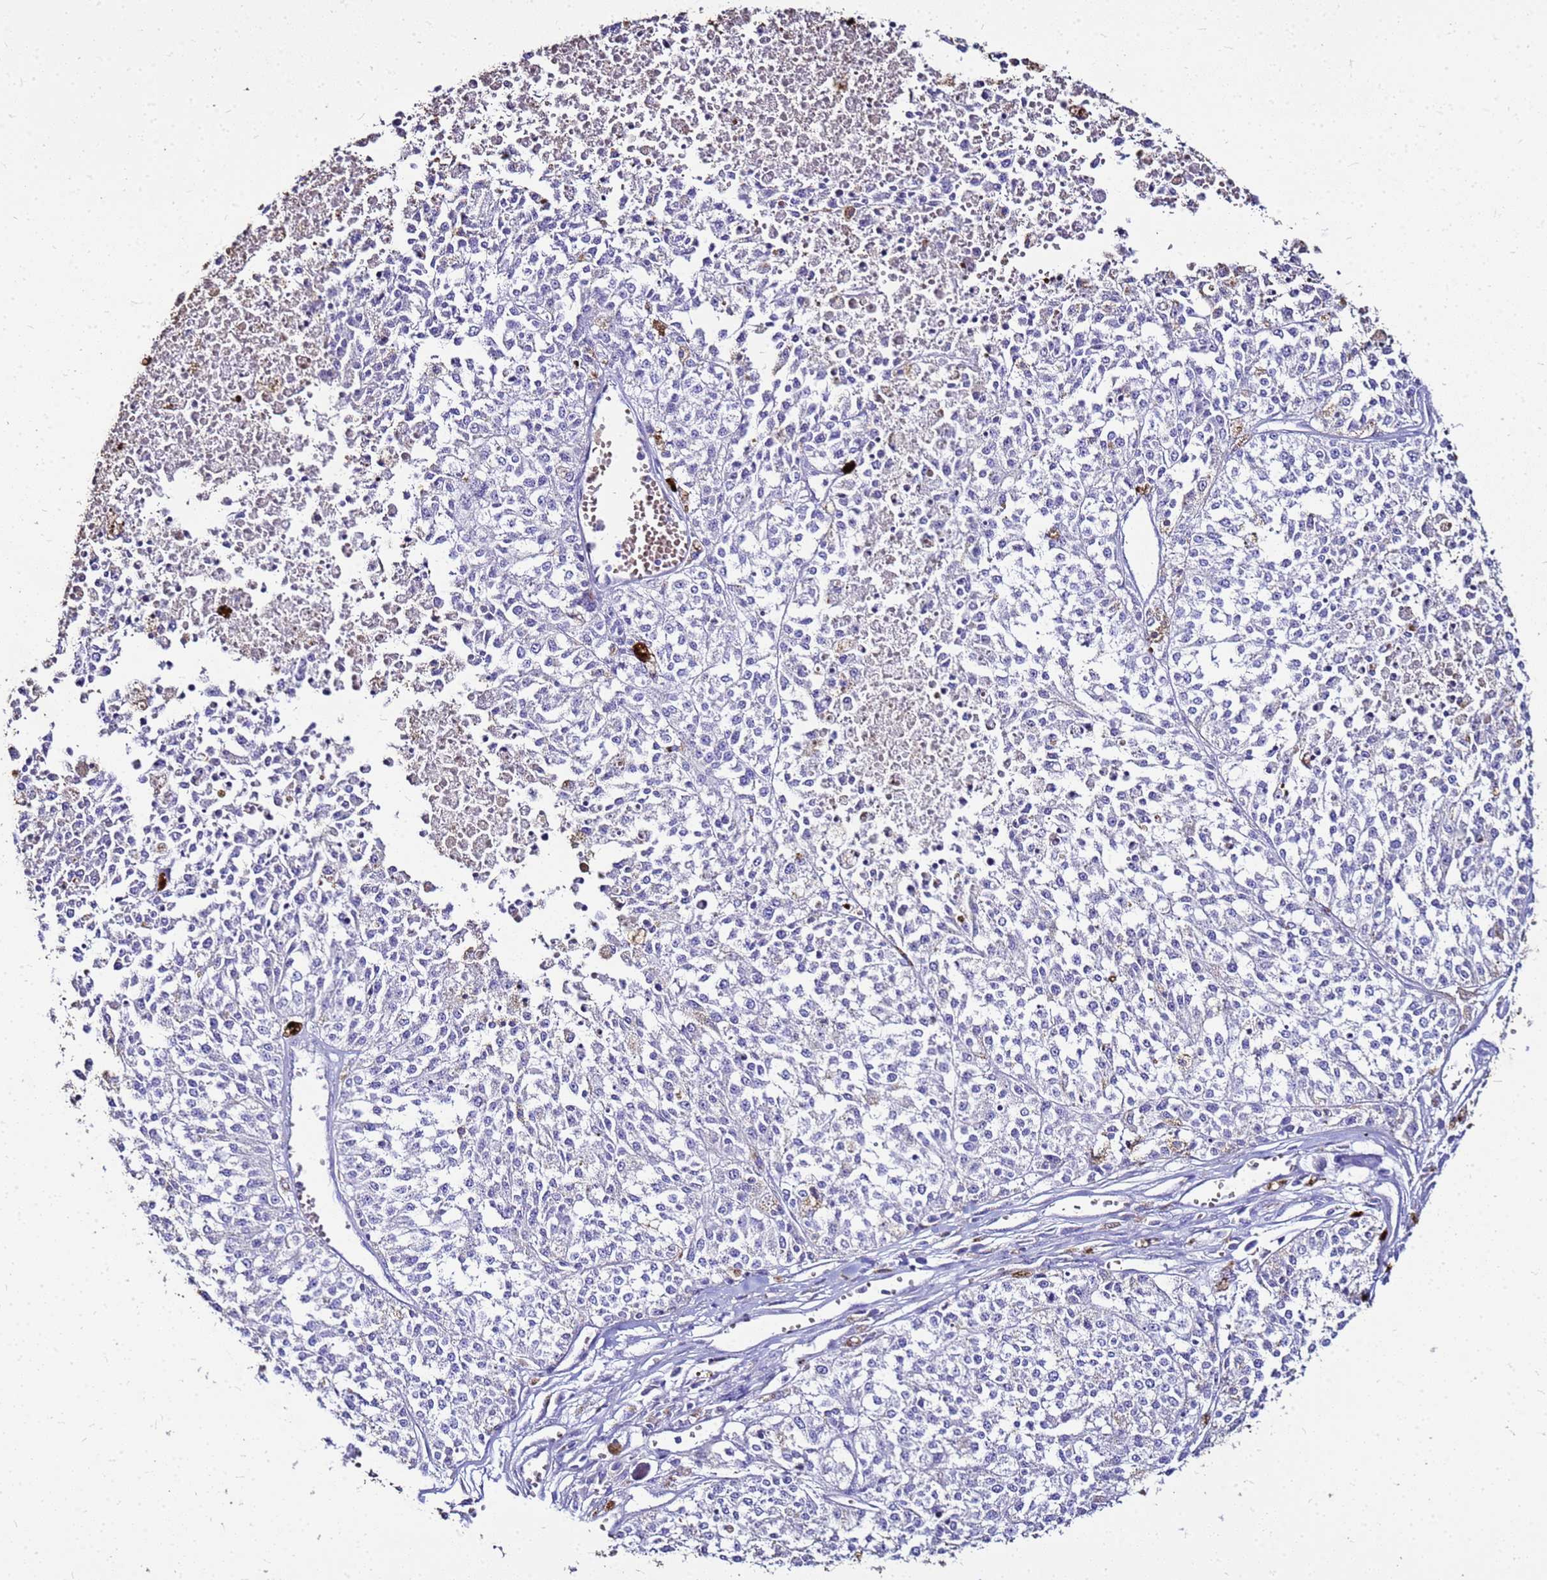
{"staining": {"intensity": "negative", "quantity": "none", "location": "none"}, "tissue": "melanoma", "cell_type": "Tumor cells", "image_type": "cancer", "snomed": [{"axis": "morphology", "description": "Malignant melanoma, NOS"}, {"axis": "topography", "description": "Skin"}], "caption": "Tumor cells show no significant protein staining in melanoma. (Brightfield microscopy of DAB (3,3'-diaminobenzidine) immunohistochemistry (IHC) at high magnification).", "gene": "S100A2", "patient": {"sex": "female", "age": 64}}